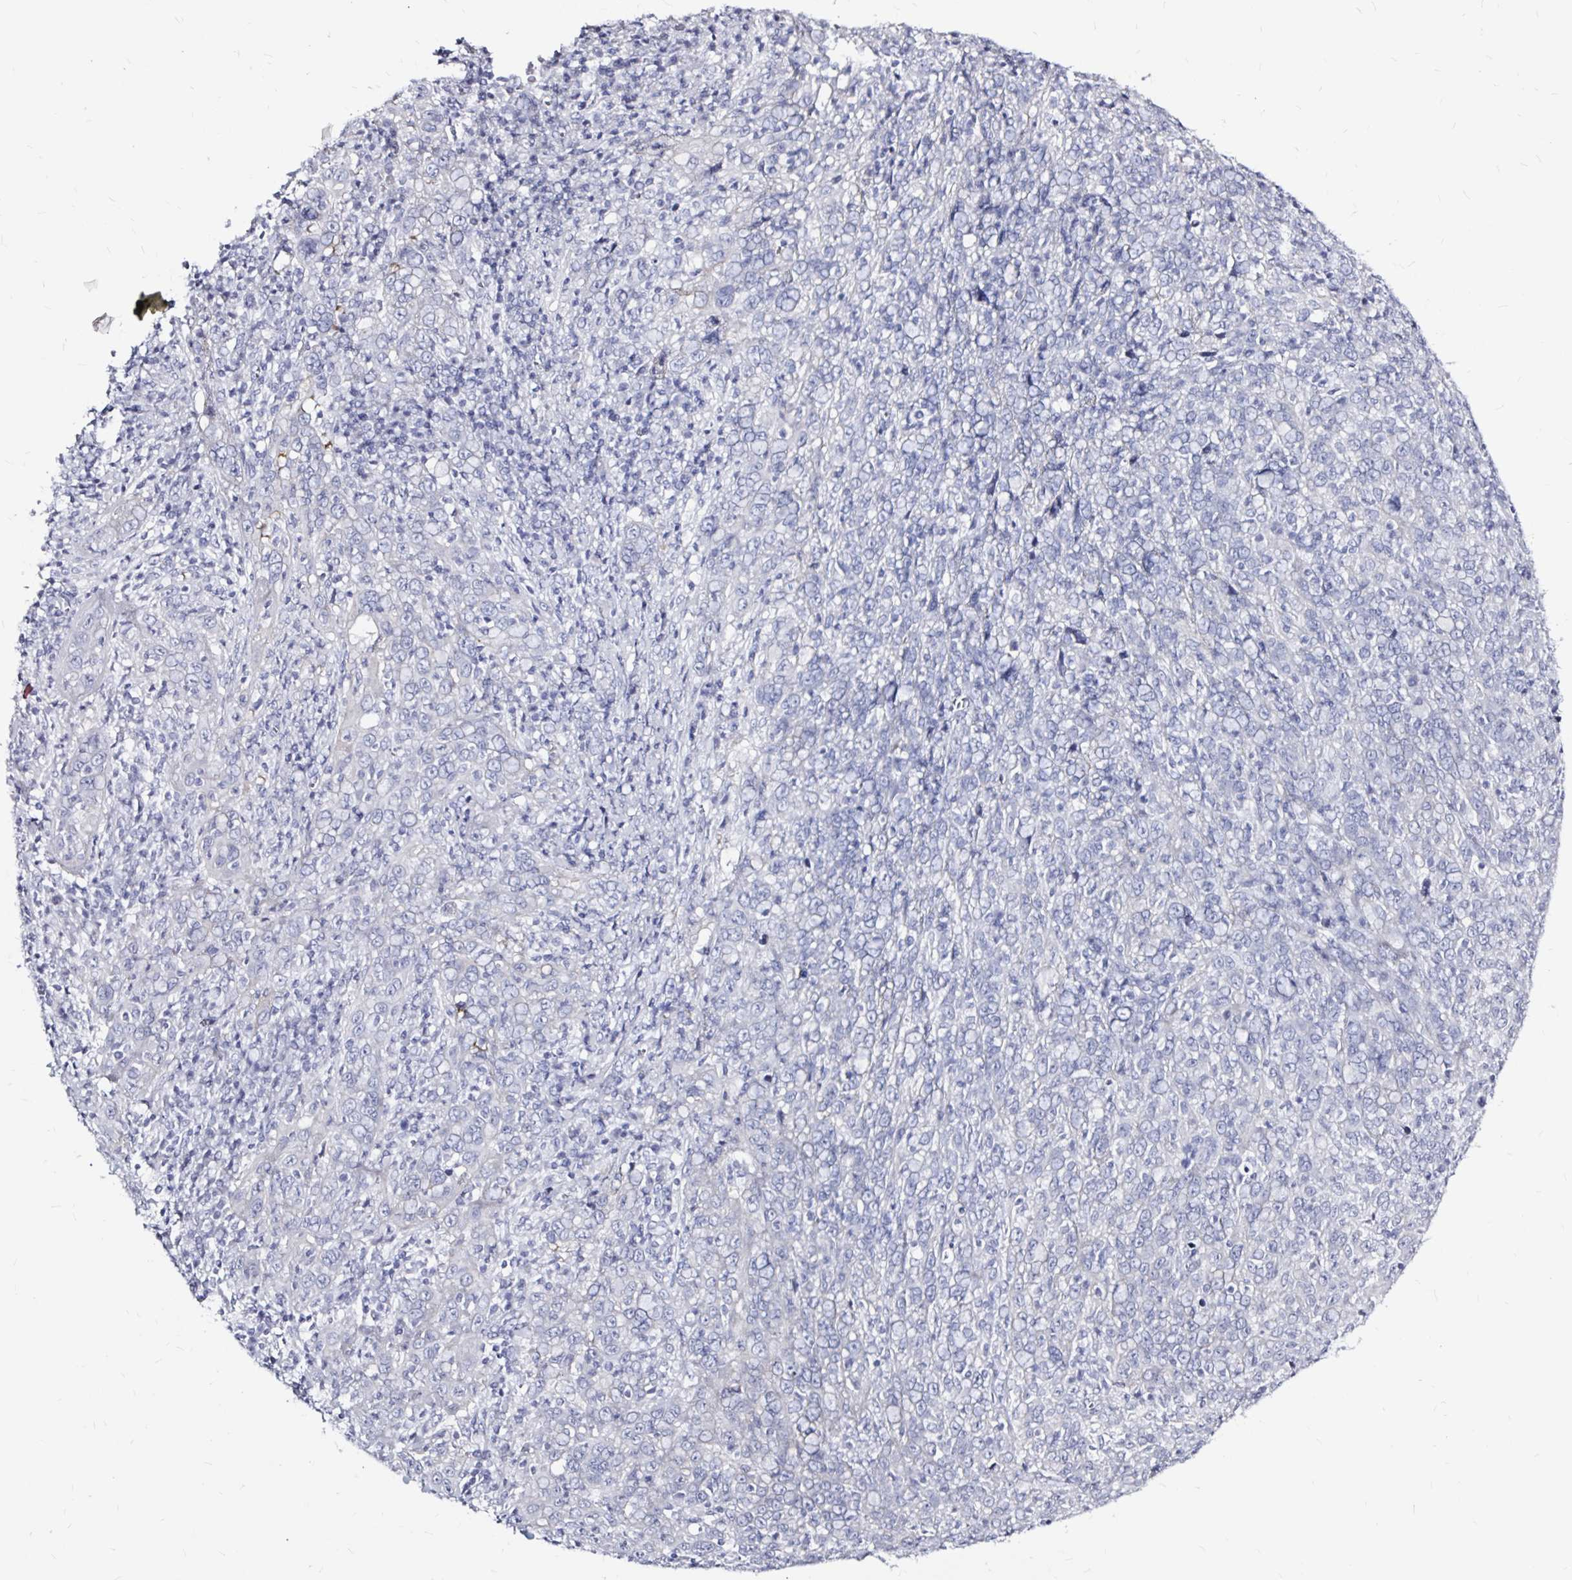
{"staining": {"intensity": "negative", "quantity": "none", "location": "none"}, "tissue": "cervical cancer", "cell_type": "Tumor cells", "image_type": "cancer", "snomed": [{"axis": "morphology", "description": "Squamous cell carcinoma, NOS"}, {"axis": "topography", "description": "Cervix"}], "caption": "DAB immunohistochemical staining of human cervical squamous cell carcinoma exhibits no significant expression in tumor cells.", "gene": "LUZP4", "patient": {"sex": "female", "age": 46}}